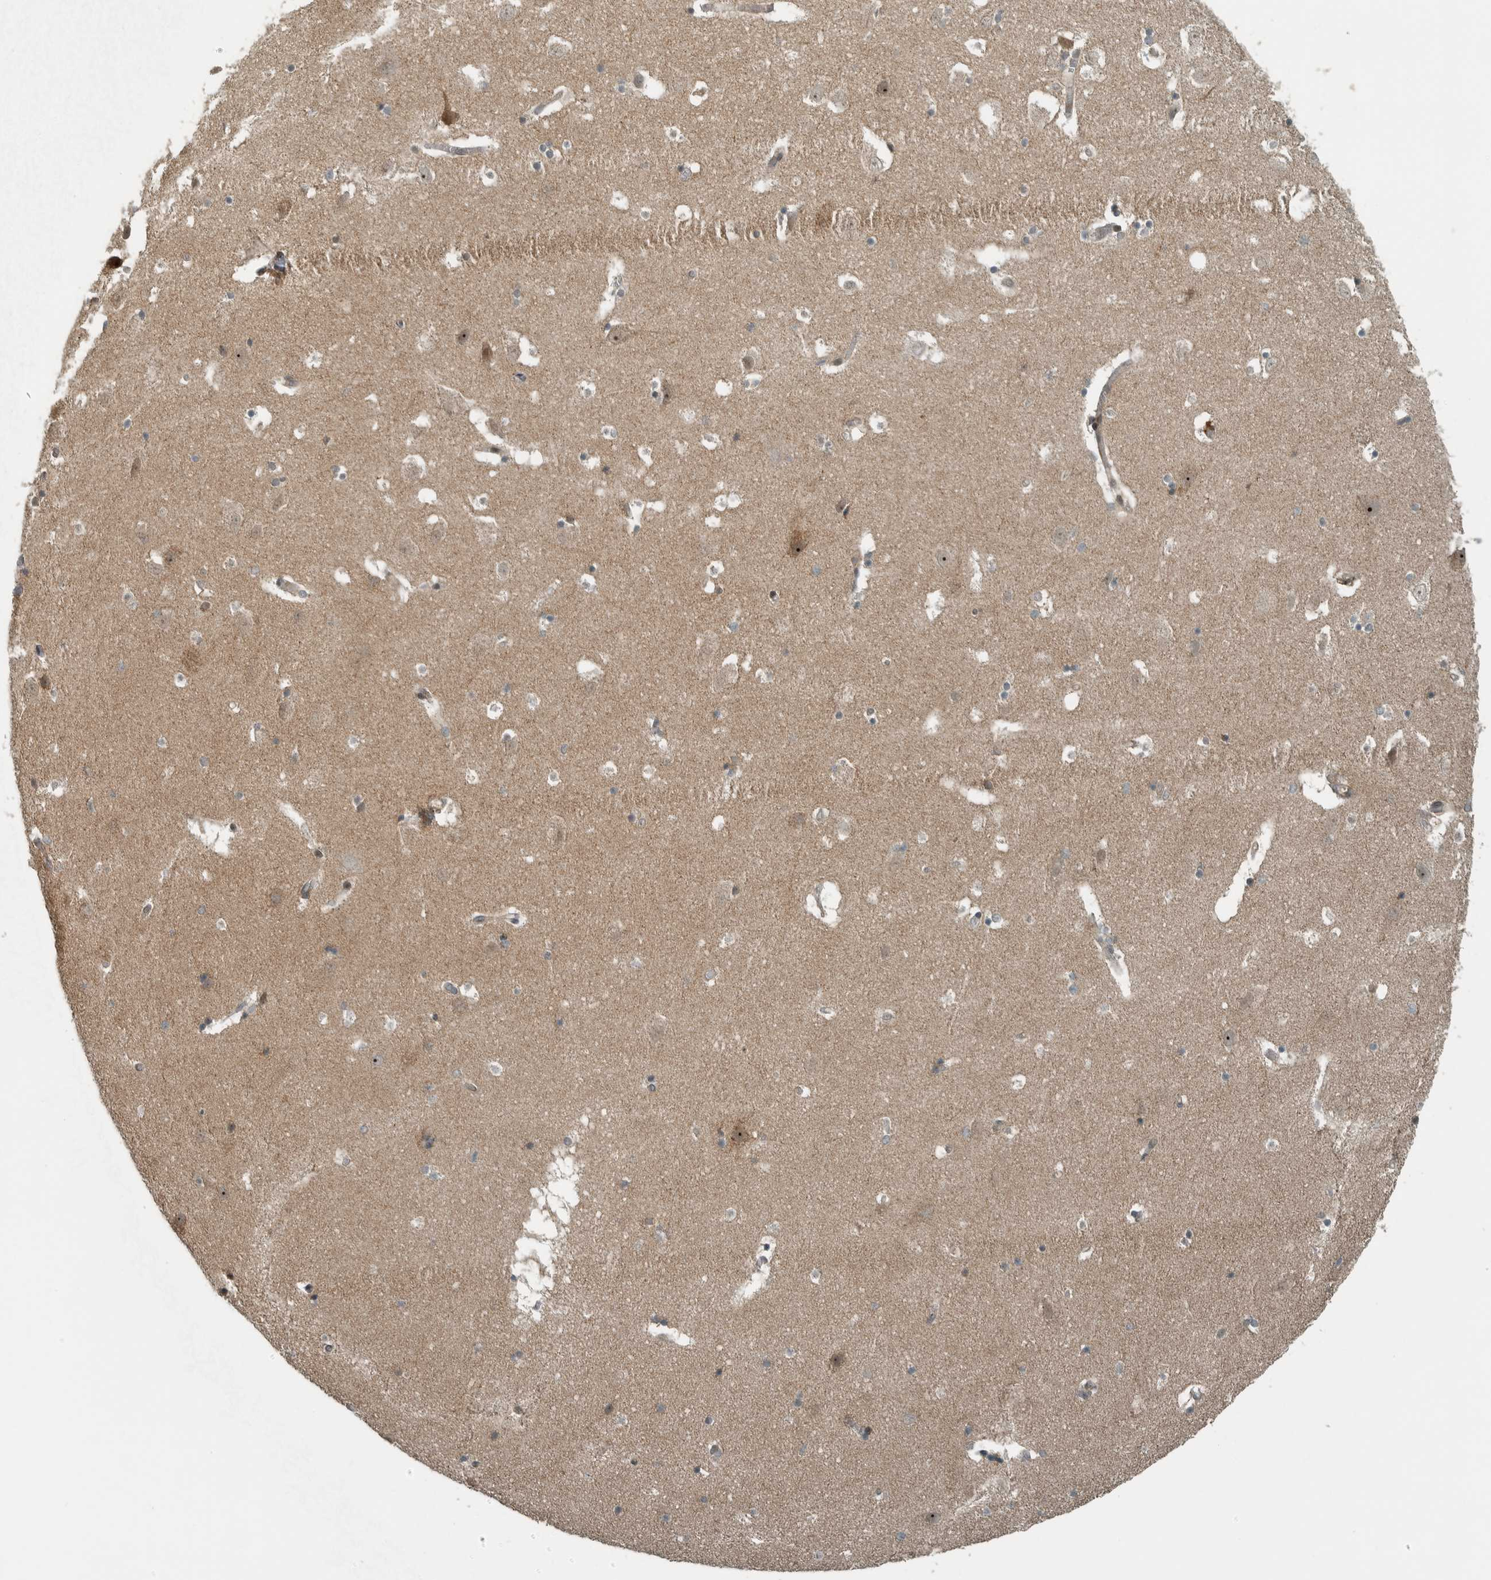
{"staining": {"intensity": "weak", "quantity": "<25%", "location": "cytoplasmic/membranous"}, "tissue": "hippocampus", "cell_type": "Glial cells", "image_type": "normal", "snomed": [{"axis": "morphology", "description": "Normal tissue, NOS"}, {"axis": "topography", "description": "Hippocampus"}], "caption": "Immunohistochemistry of benign hippocampus shows no positivity in glial cells.", "gene": "XPO5", "patient": {"sex": "male", "age": 45}}